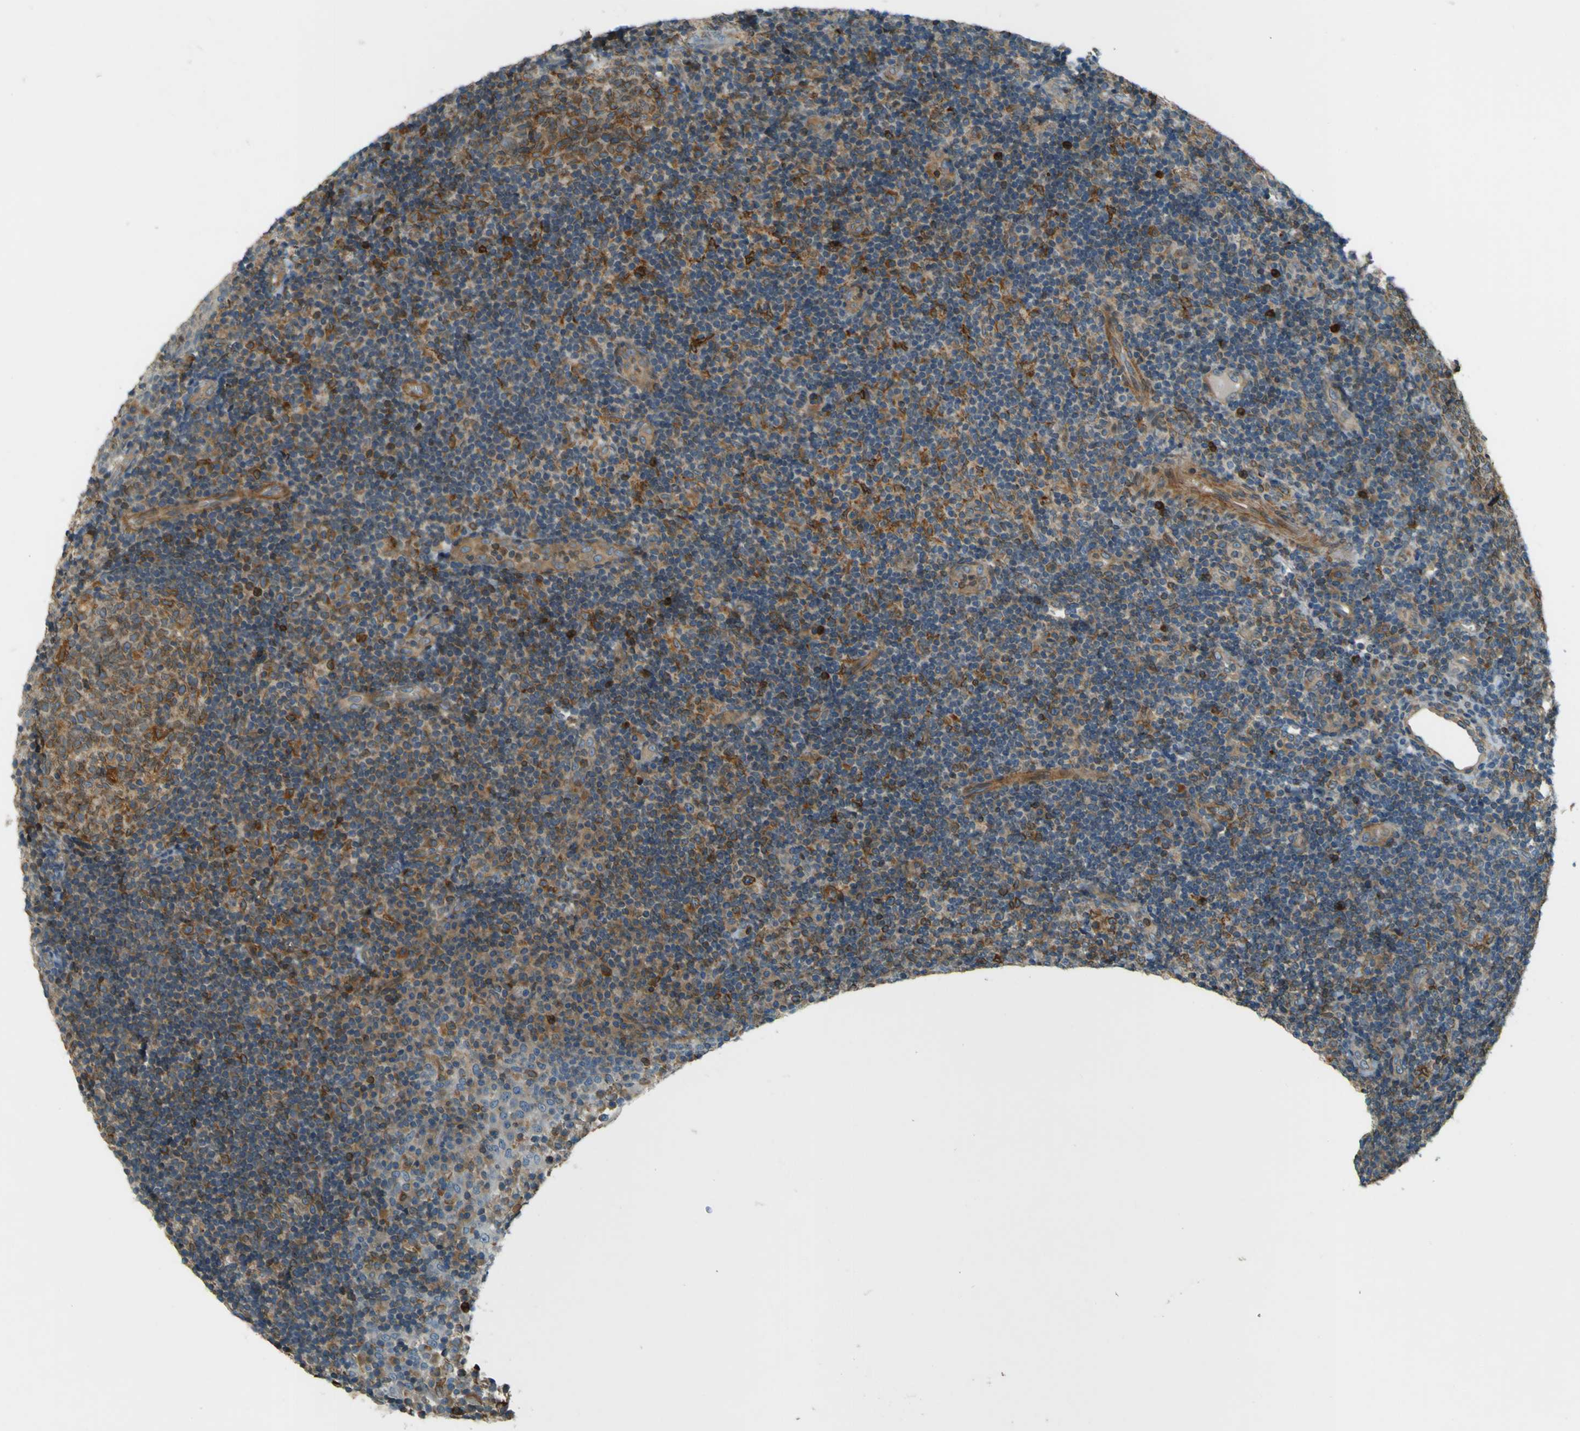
{"staining": {"intensity": "moderate", "quantity": ">75%", "location": "cytoplasmic/membranous"}, "tissue": "tonsil", "cell_type": "Germinal center cells", "image_type": "normal", "snomed": [{"axis": "morphology", "description": "Normal tissue, NOS"}, {"axis": "topography", "description": "Tonsil"}], "caption": "IHC histopathology image of unremarkable tonsil: human tonsil stained using immunohistochemistry (IHC) demonstrates medium levels of moderate protein expression localized specifically in the cytoplasmic/membranous of germinal center cells, appearing as a cytoplasmic/membranous brown color.", "gene": "LPCAT1", "patient": {"sex": "female", "age": 40}}